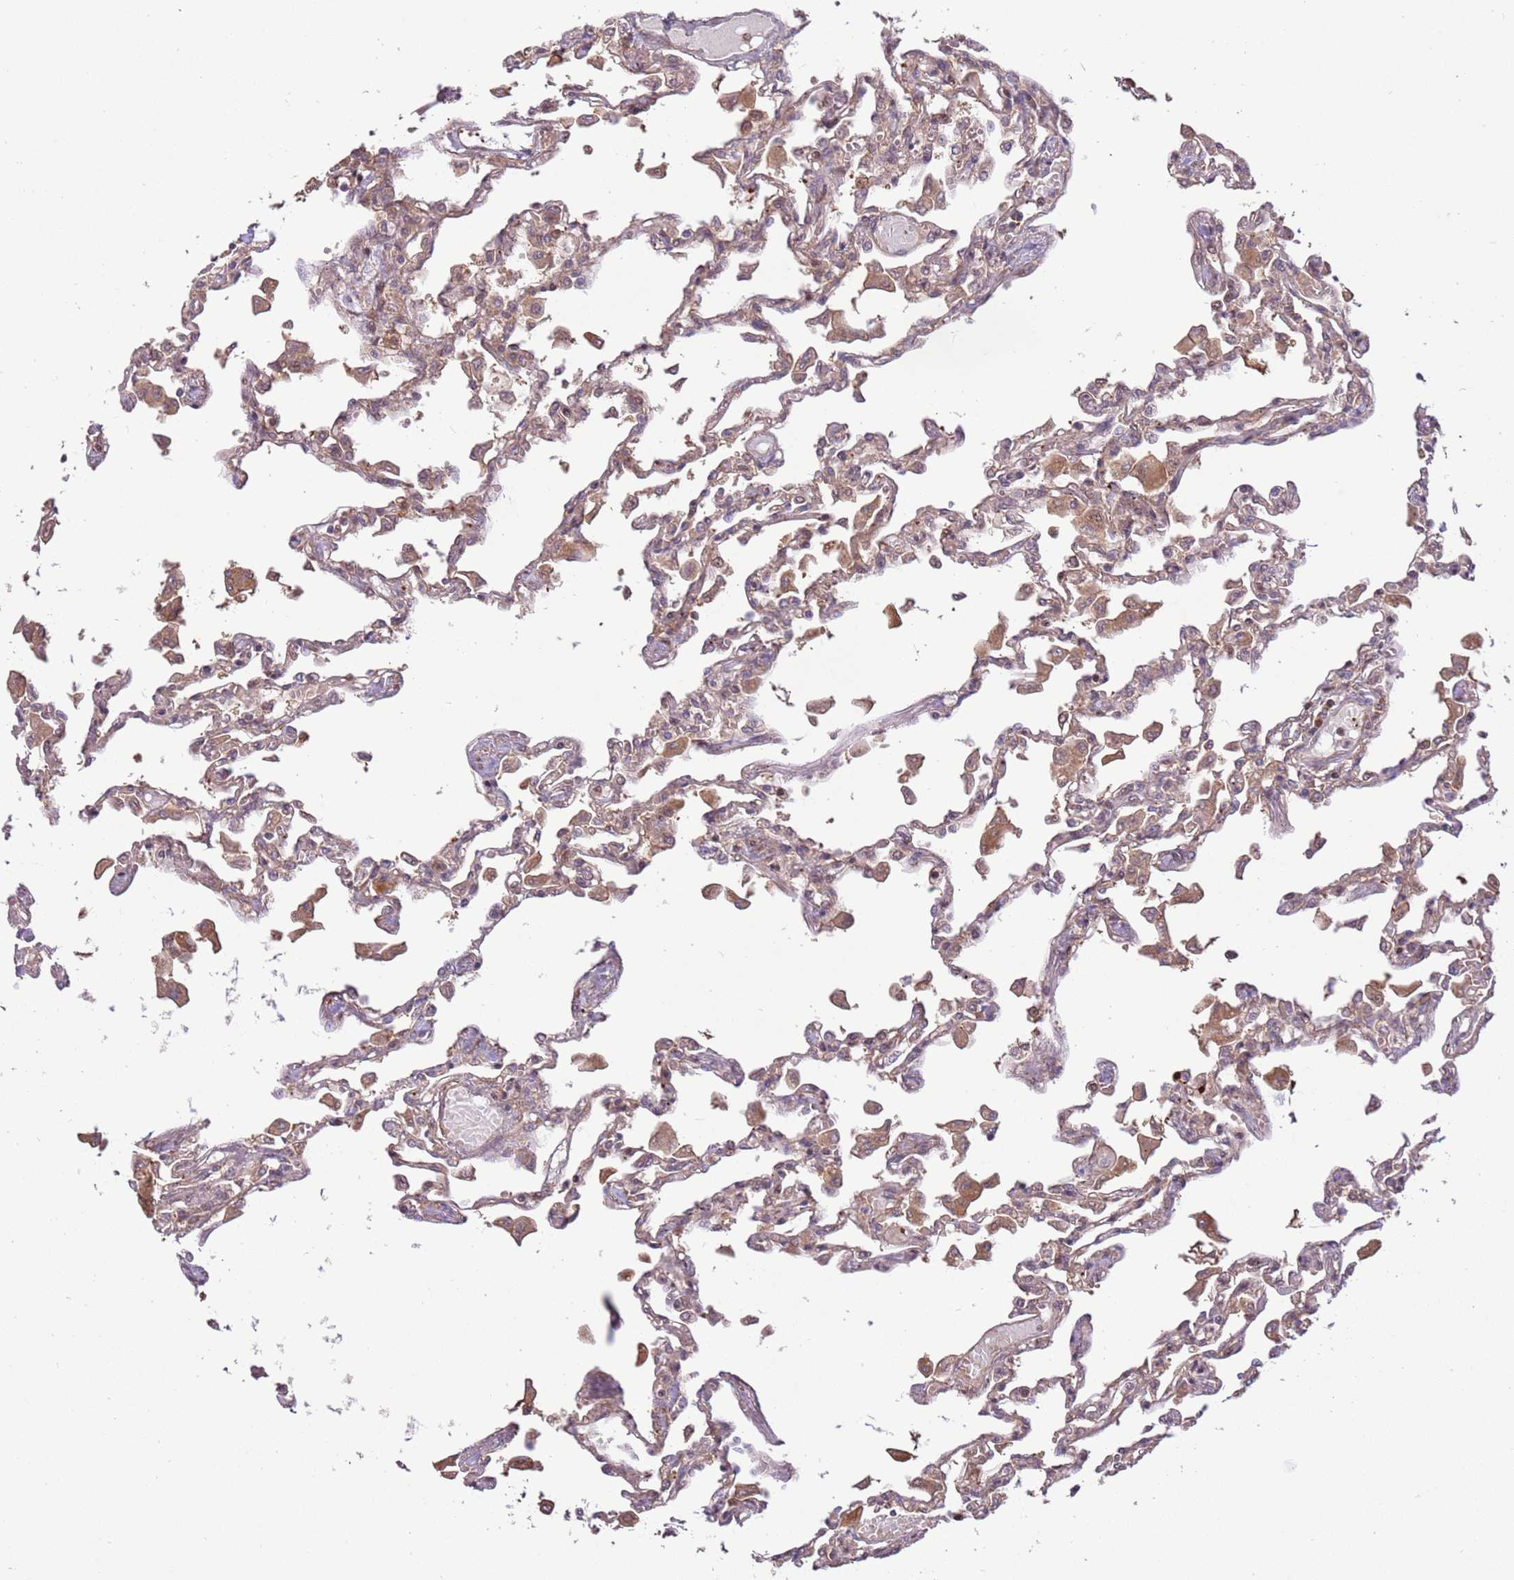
{"staining": {"intensity": "weak", "quantity": "25%-75%", "location": "cytoplasmic/membranous,nuclear"}, "tissue": "lung", "cell_type": "Alveolar cells", "image_type": "normal", "snomed": [{"axis": "morphology", "description": "Normal tissue, NOS"}, {"axis": "topography", "description": "Bronchus"}, {"axis": "topography", "description": "Lung"}], "caption": "Lung stained with immunohistochemistry (IHC) demonstrates weak cytoplasmic/membranous,nuclear staining in about 25%-75% of alveolar cells.", "gene": "CCDC112", "patient": {"sex": "female", "age": 49}}